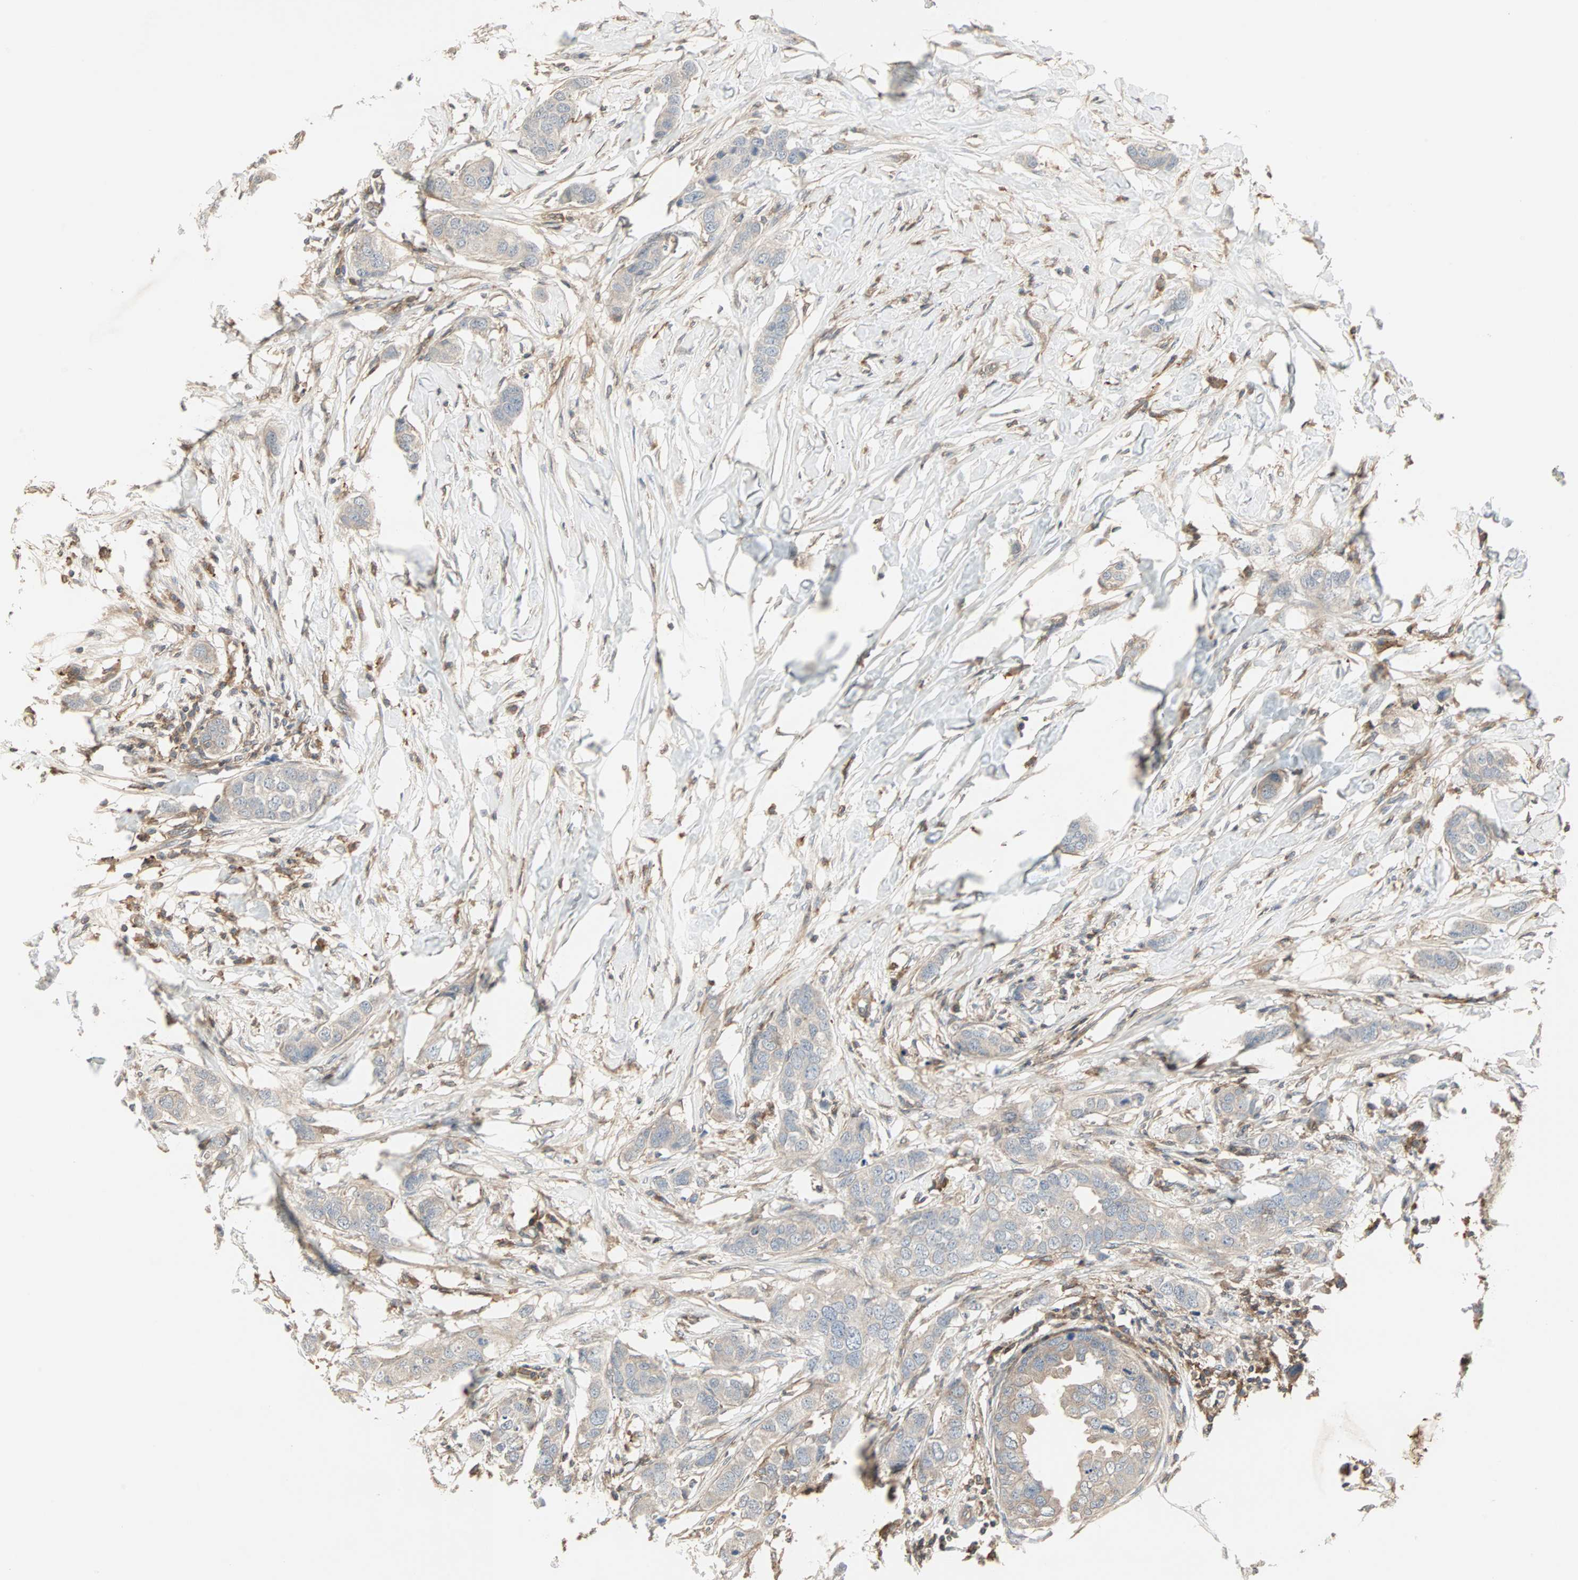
{"staining": {"intensity": "weak", "quantity": ">75%", "location": "cytoplasmic/membranous"}, "tissue": "breast cancer", "cell_type": "Tumor cells", "image_type": "cancer", "snomed": [{"axis": "morphology", "description": "Duct carcinoma"}, {"axis": "topography", "description": "Breast"}], "caption": "Protein positivity by immunohistochemistry reveals weak cytoplasmic/membranous expression in approximately >75% of tumor cells in breast cancer.", "gene": "GNAI2", "patient": {"sex": "female", "age": 50}}